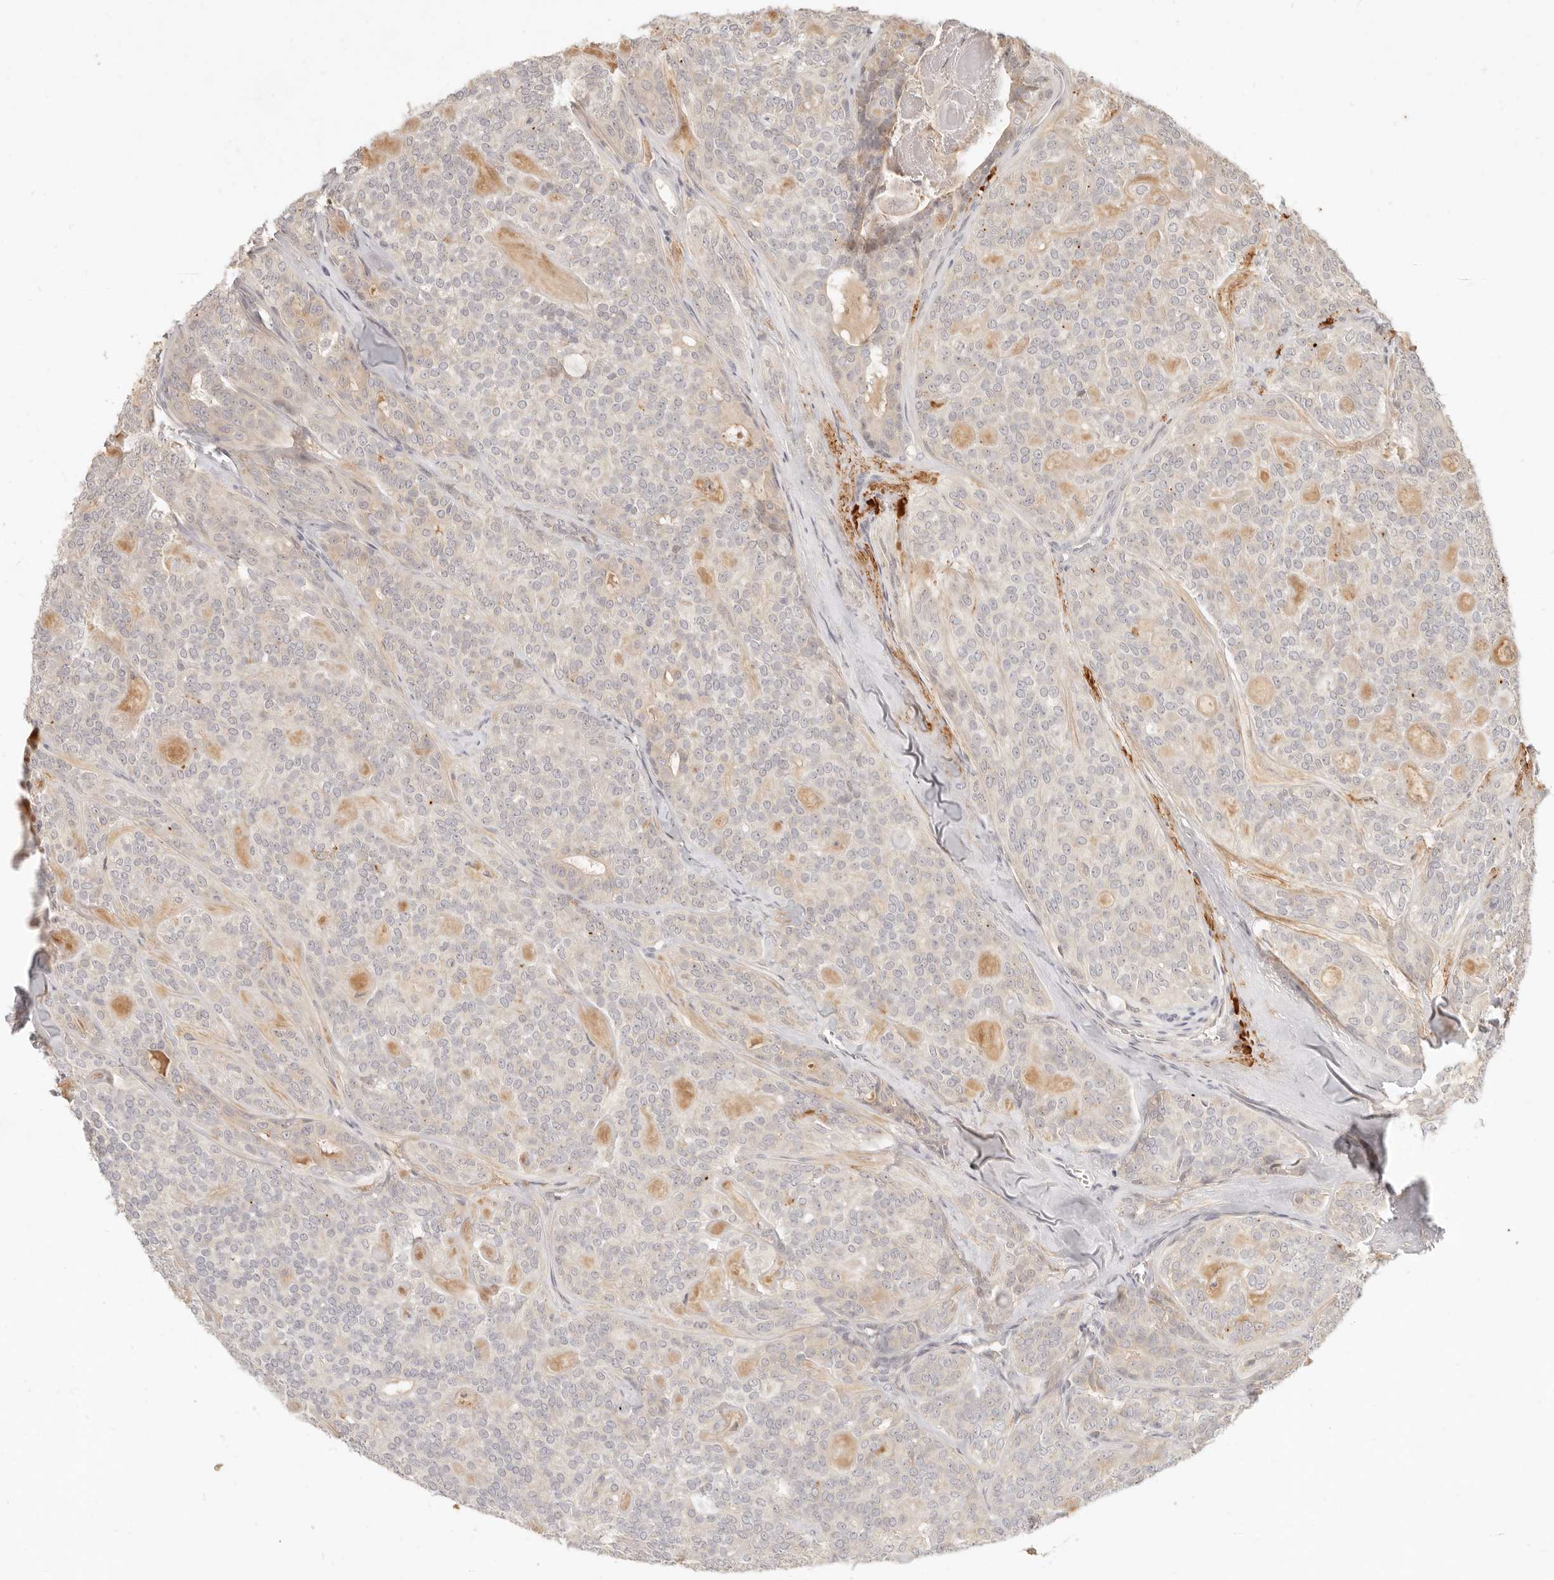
{"staining": {"intensity": "negative", "quantity": "none", "location": "none"}, "tissue": "head and neck cancer", "cell_type": "Tumor cells", "image_type": "cancer", "snomed": [{"axis": "morphology", "description": "Adenocarcinoma, NOS"}, {"axis": "topography", "description": "Head-Neck"}], "caption": "Tumor cells are negative for protein expression in human adenocarcinoma (head and neck).", "gene": "UBXN11", "patient": {"sex": "male", "age": 66}}